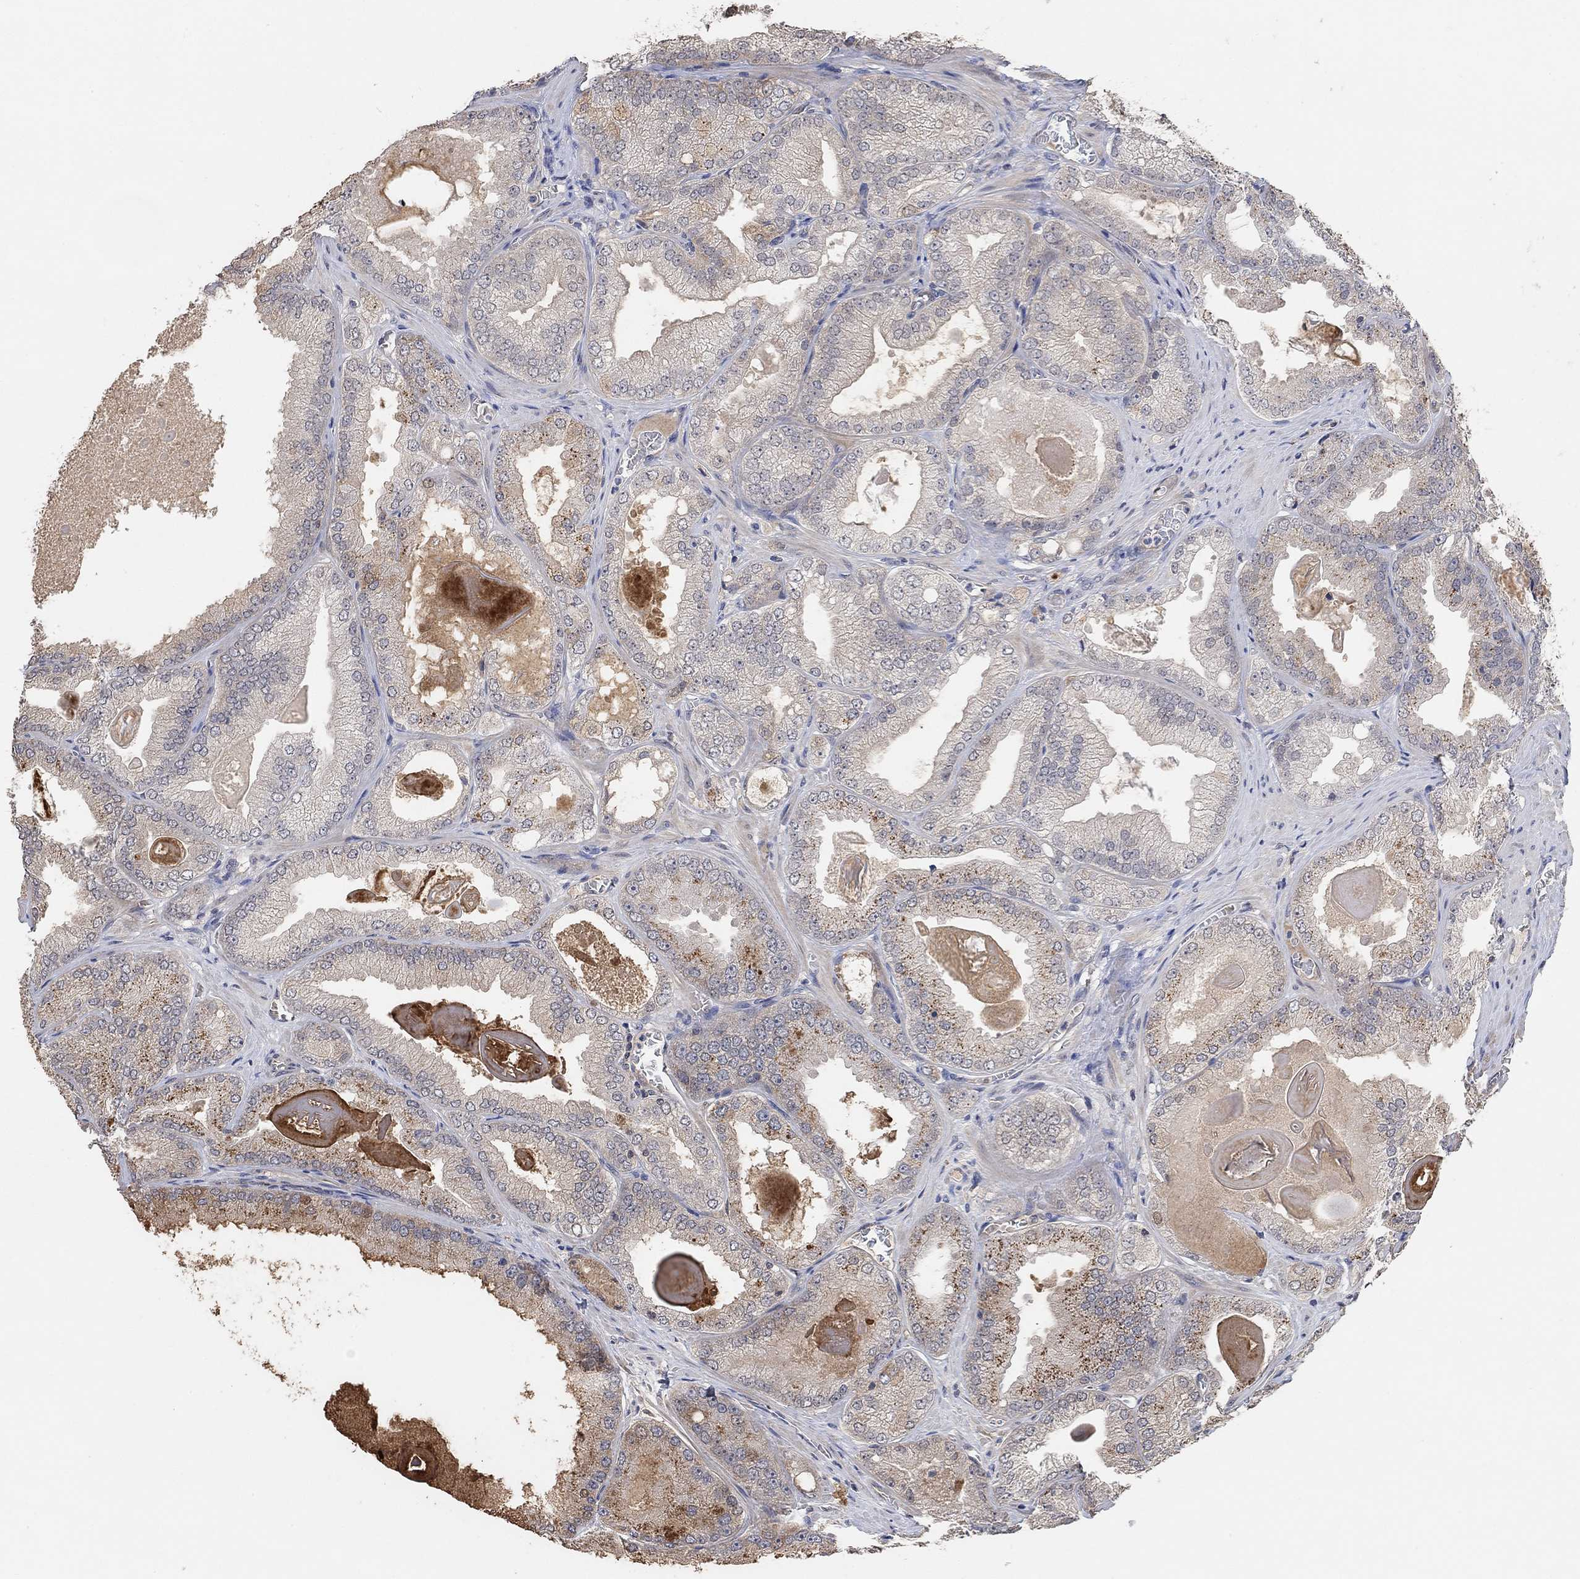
{"staining": {"intensity": "moderate", "quantity": "<25%", "location": "cytoplasmic/membranous"}, "tissue": "prostate cancer", "cell_type": "Tumor cells", "image_type": "cancer", "snomed": [{"axis": "morphology", "description": "Adenocarcinoma, Low grade"}, {"axis": "topography", "description": "Prostate"}], "caption": "Immunohistochemical staining of prostate cancer (adenocarcinoma (low-grade)) shows low levels of moderate cytoplasmic/membranous expression in approximately <25% of tumor cells. The staining was performed using DAB, with brown indicating positive protein expression. Nuclei are stained blue with hematoxylin.", "gene": "UNC5B", "patient": {"sex": "male", "age": 72}}